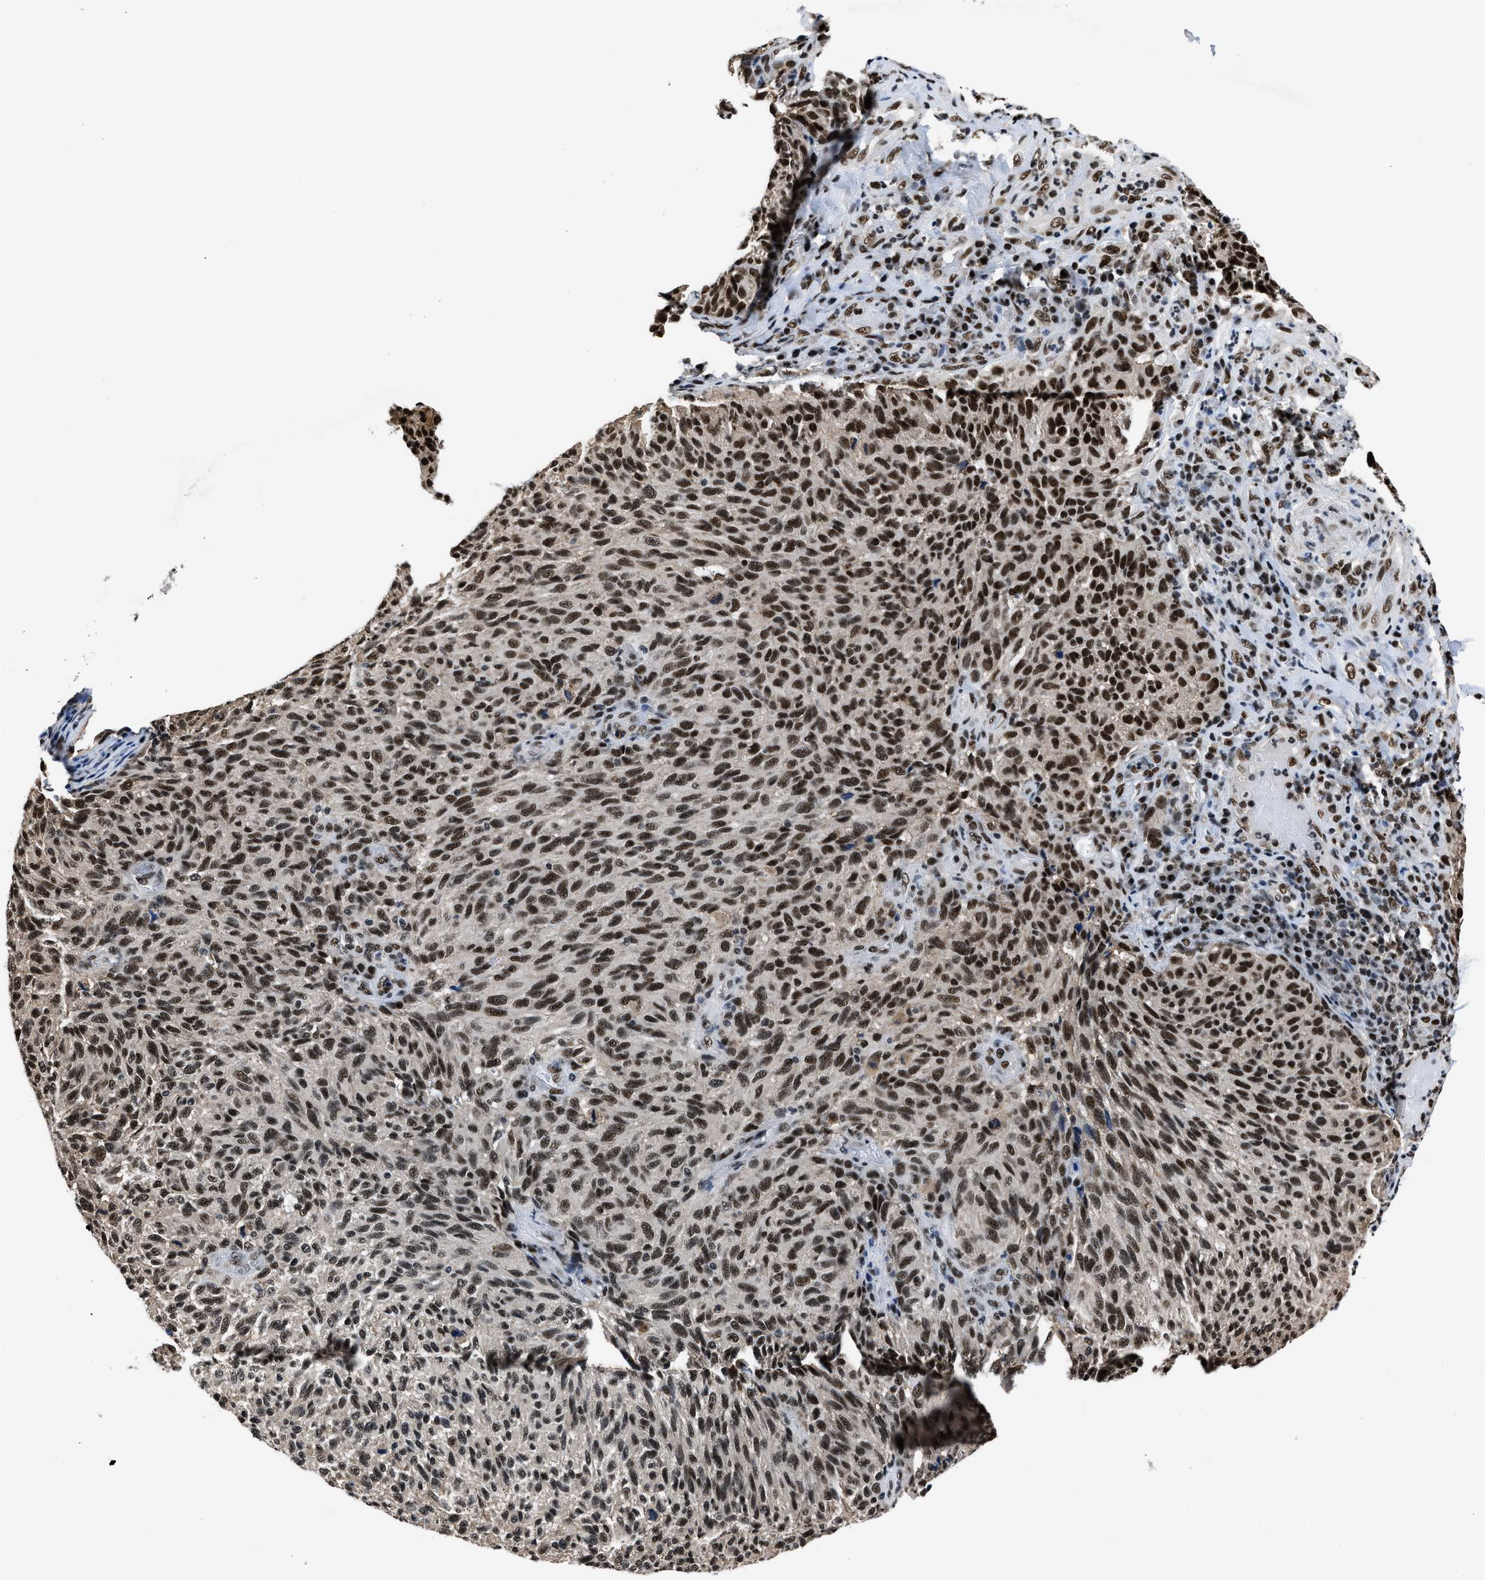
{"staining": {"intensity": "strong", "quantity": ">75%", "location": "nuclear"}, "tissue": "melanoma", "cell_type": "Tumor cells", "image_type": "cancer", "snomed": [{"axis": "morphology", "description": "Malignant melanoma, NOS"}, {"axis": "topography", "description": "Skin"}], "caption": "Tumor cells display high levels of strong nuclear positivity in approximately >75% of cells in malignant melanoma.", "gene": "HNRNPH2", "patient": {"sex": "female", "age": 73}}